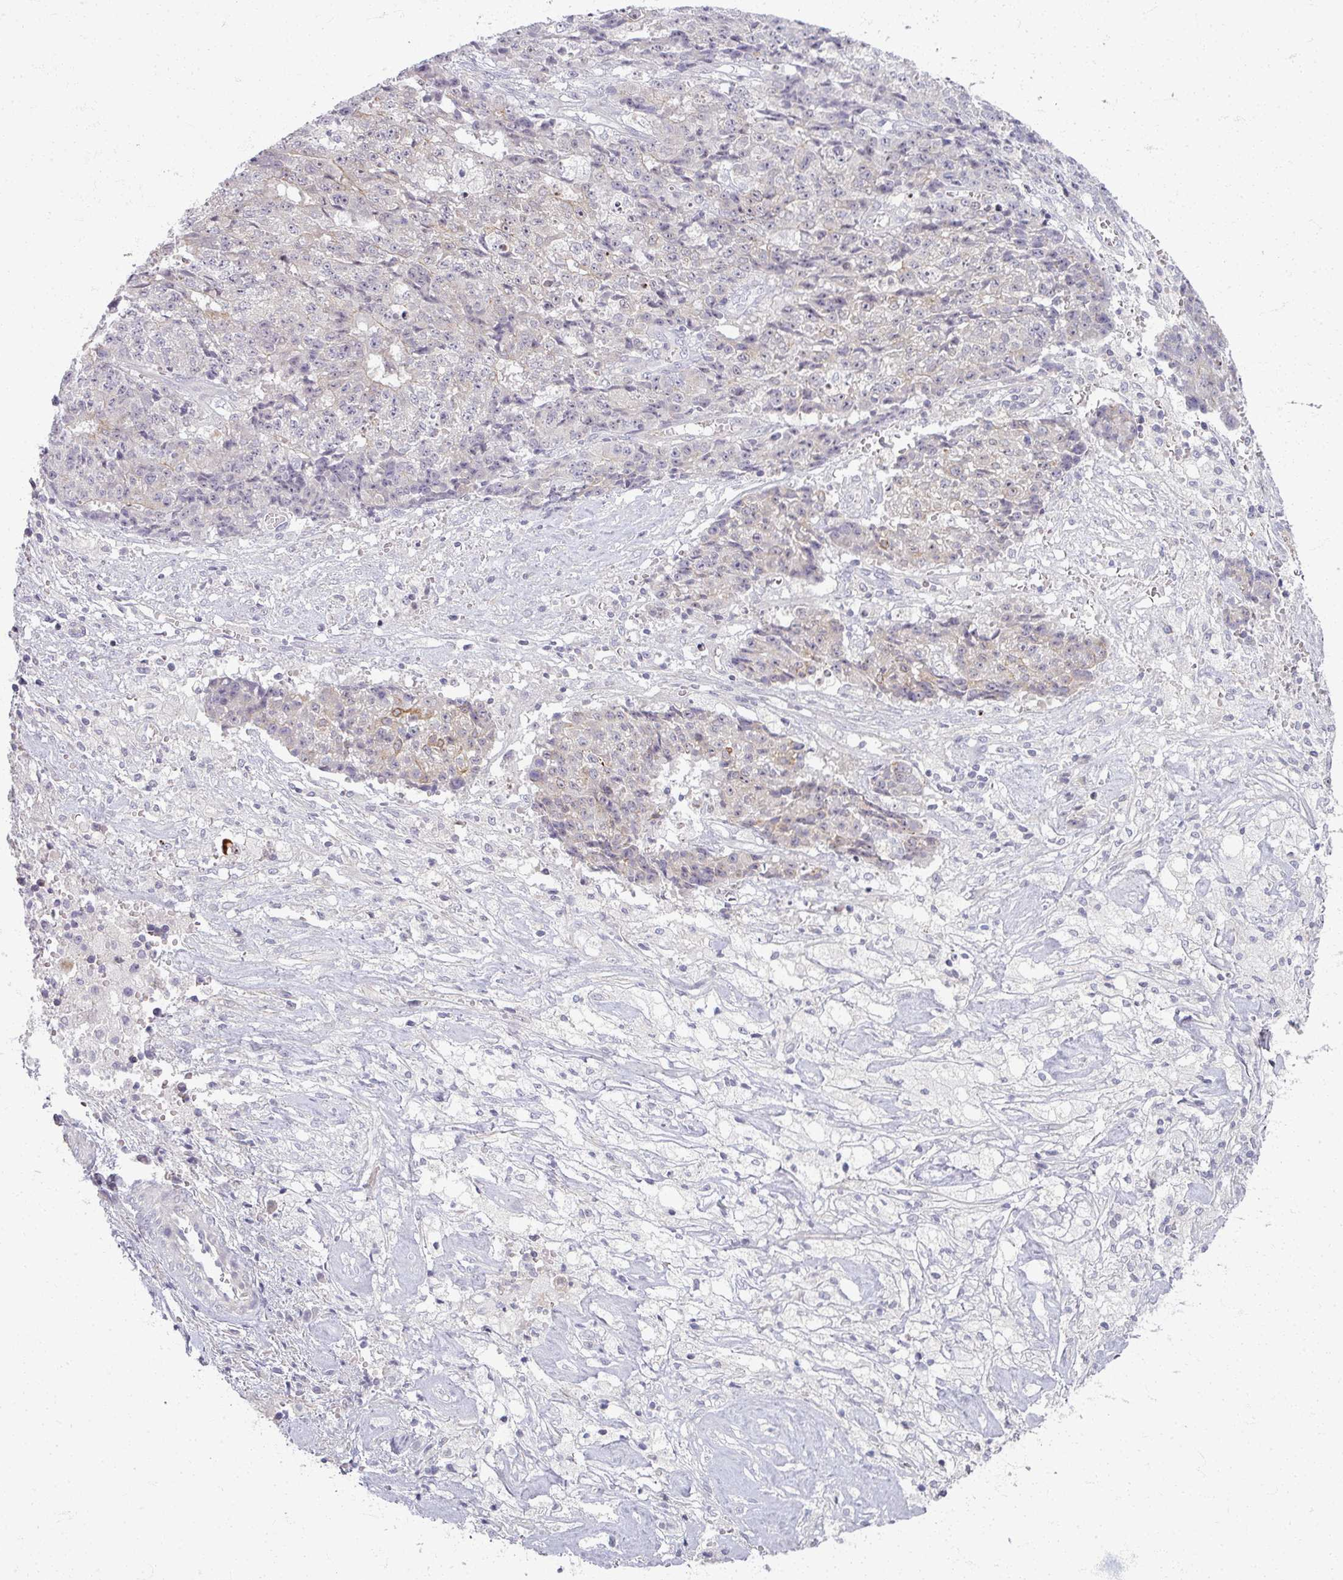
{"staining": {"intensity": "moderate", "quantity": "<25%", "location": "cytoplasmic/membranous"}, "tissue": "ovarian cancer", "cell_type": "Tumor cells", "image_type": "cancer", "snomed": [{"axis": "morphology", "description": "Carcinoma, endometroid"}, {"axis": "topography", "description": "Ovary"}], "caption": "IHC photomicrograph of neoplastic tissue: human ovarian cancer (endometroid carcinoma) stained using immunohistochemistry (IHC) reveals low levels of moderate protein expression localized specifically in the cytoplasmic/membranous of tumor cells, appearing as a cytoplasmic/membranous brown color.", "gene": "TTLL7", "patient": {"sex": "female", "age": 42}}